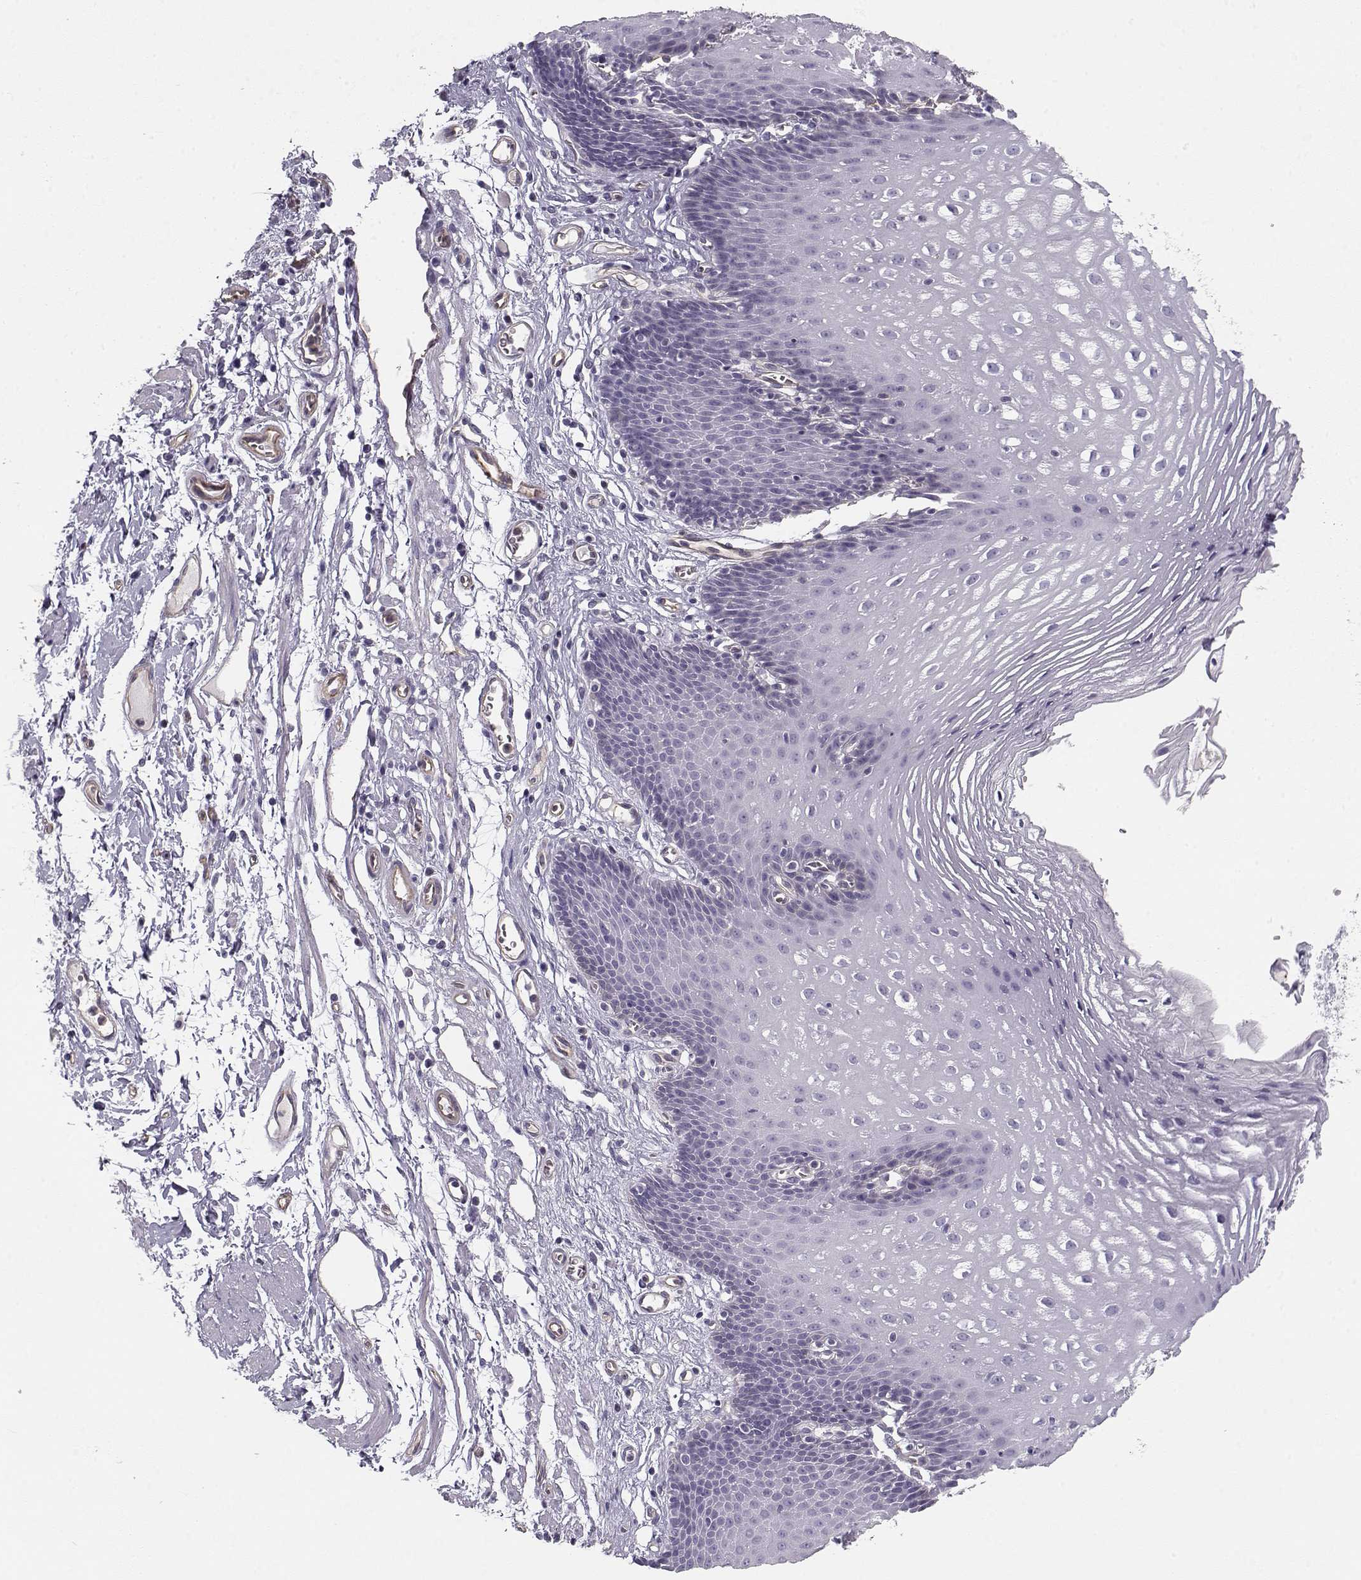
{"staining": {"intensity": "negative", "quantity": "none", "location": "none"}, "tissue": "esophagus", "cell_type": "Squamous epithelial cells", "image_type": "normal", "snomed": [{"axis": "morphology", "description": "Normal tissue, NOS"}, {"axis": "topography", "description": "Esophagus"}], "caption": "Immunohistochemistry micrograph of unremarkable esophagus: human esophagus stained with DAB reveals no significant protein staining in squamous epithelial cells. The staining is performed using DAB brown chromogen with nuclei counter-stained in using hematoxylin.", "gene": "MYO1A", "patient": {"sex": "male", "age": 72}}